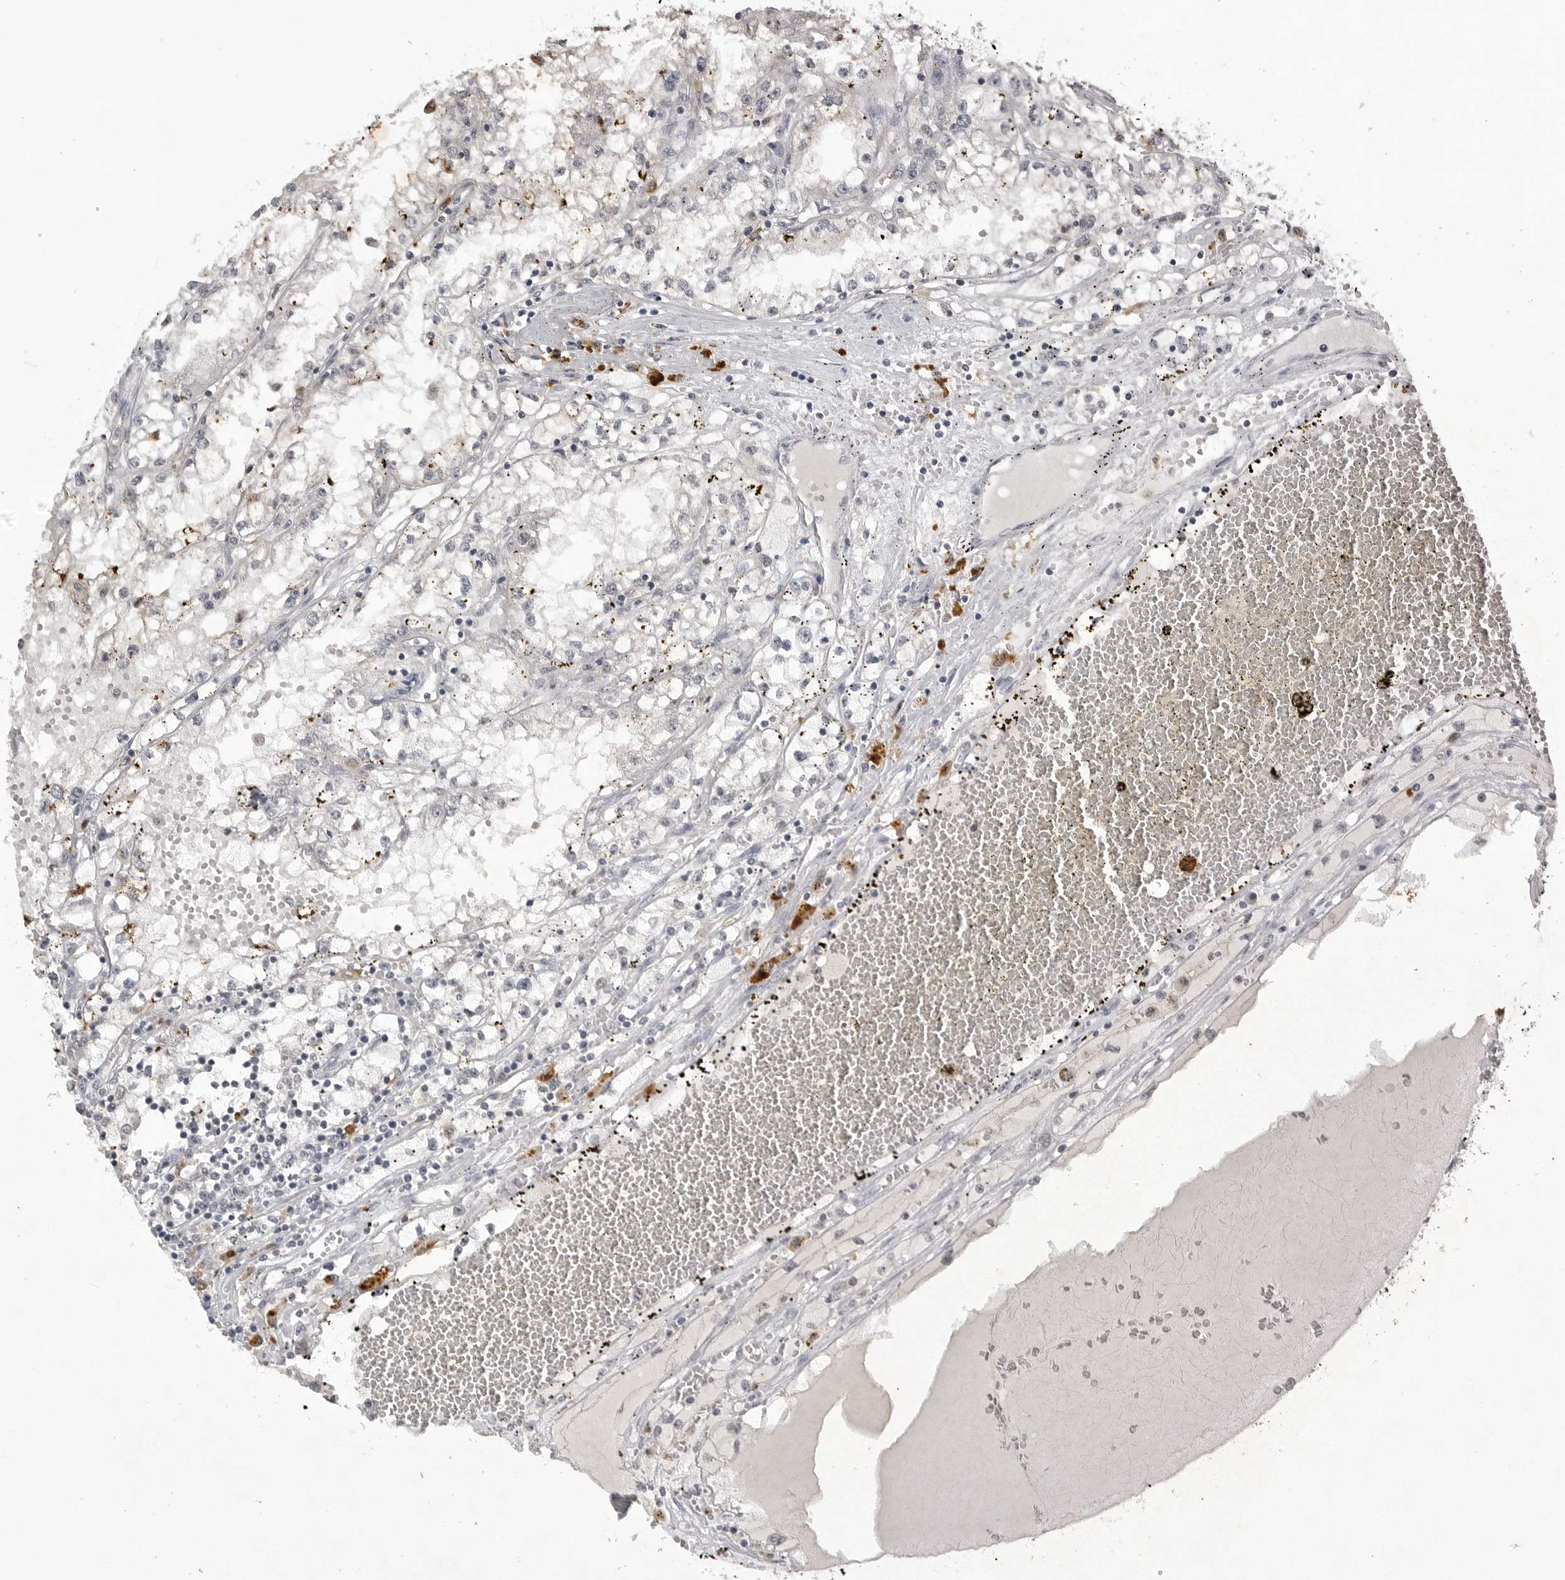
{"staining": {"intensity": "weak", "quantity": "<25%", "location": "cytoplasmic/membranous"}, "tissue": "renal cancer", "cell_type": "Tumor cells", "image_type": "cancer", "snomed": [{"axis": "morphology", "description": "Adenocarcinoma, NOS"}, {"axis": "topography", "description": "Kidney"}], "caption": "DAB immunohistochemical staining of human adenocarcinoma (renal) reveals no significant positivity in tumor cells.", "gene": "RRM1", "patient": {"sex": "male", "age": 56}}